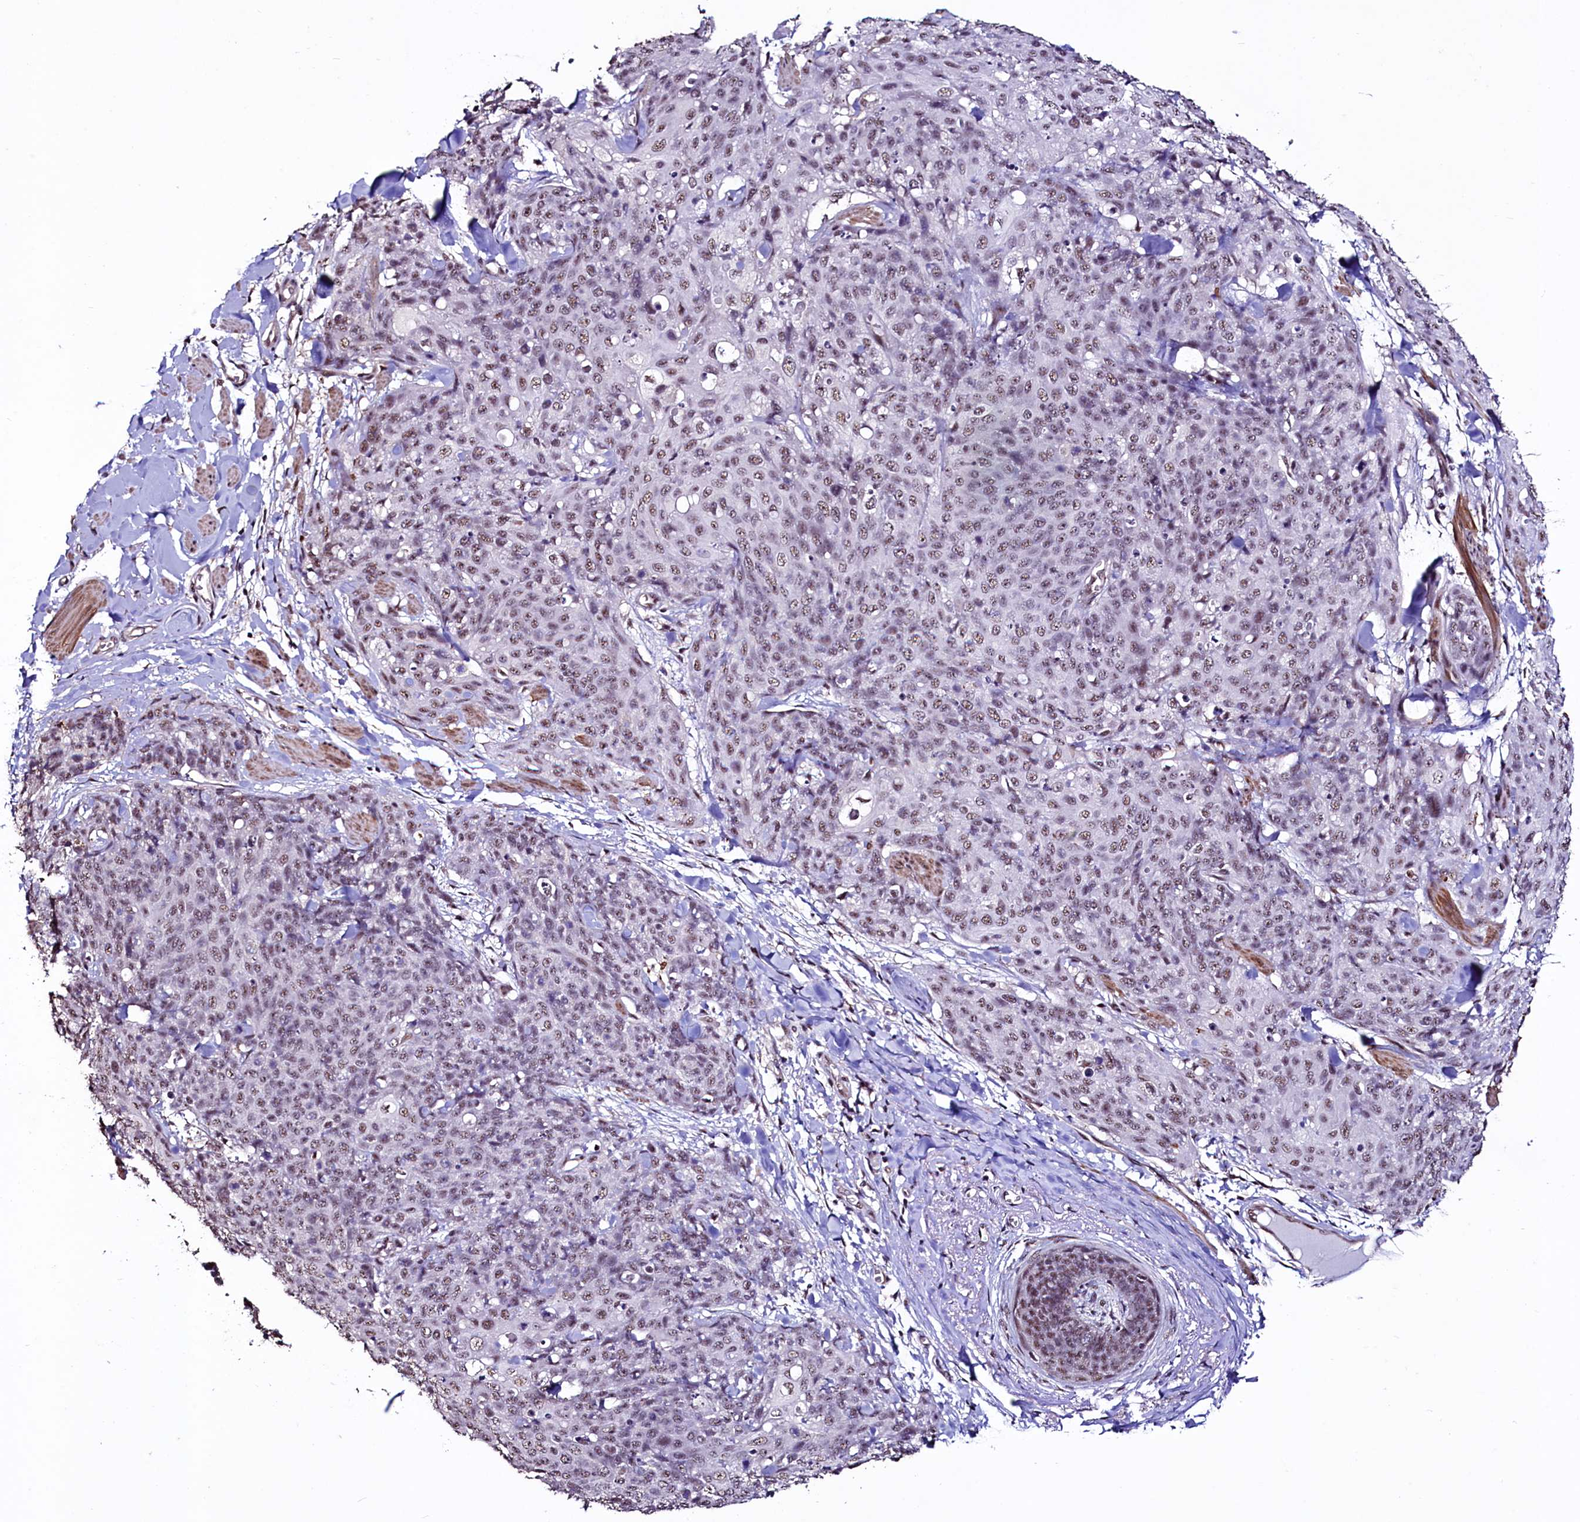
{"staining": {"intensity": "weak", "quantity": ">75%", "location": "nuclear"}, "tissue": "skin cancer", "cell_type": "Tumor cells", "image_type": "cancer", "snomed": [{"axis": "morphology", "description": "Squamous cell carcinoma, NOS"}, {"axis": "topography", "description": "Skin"}, {"axis": "topography", "description": "Vulva"}], "caption": "Immunohistochemical staining of skin squamous cell carcinoma reveals low levels of weak nuclear protein expression in about >75% of tumor cells.", "gene": "SFSWAP", "patient": {"sex": "female", "age": 85}}